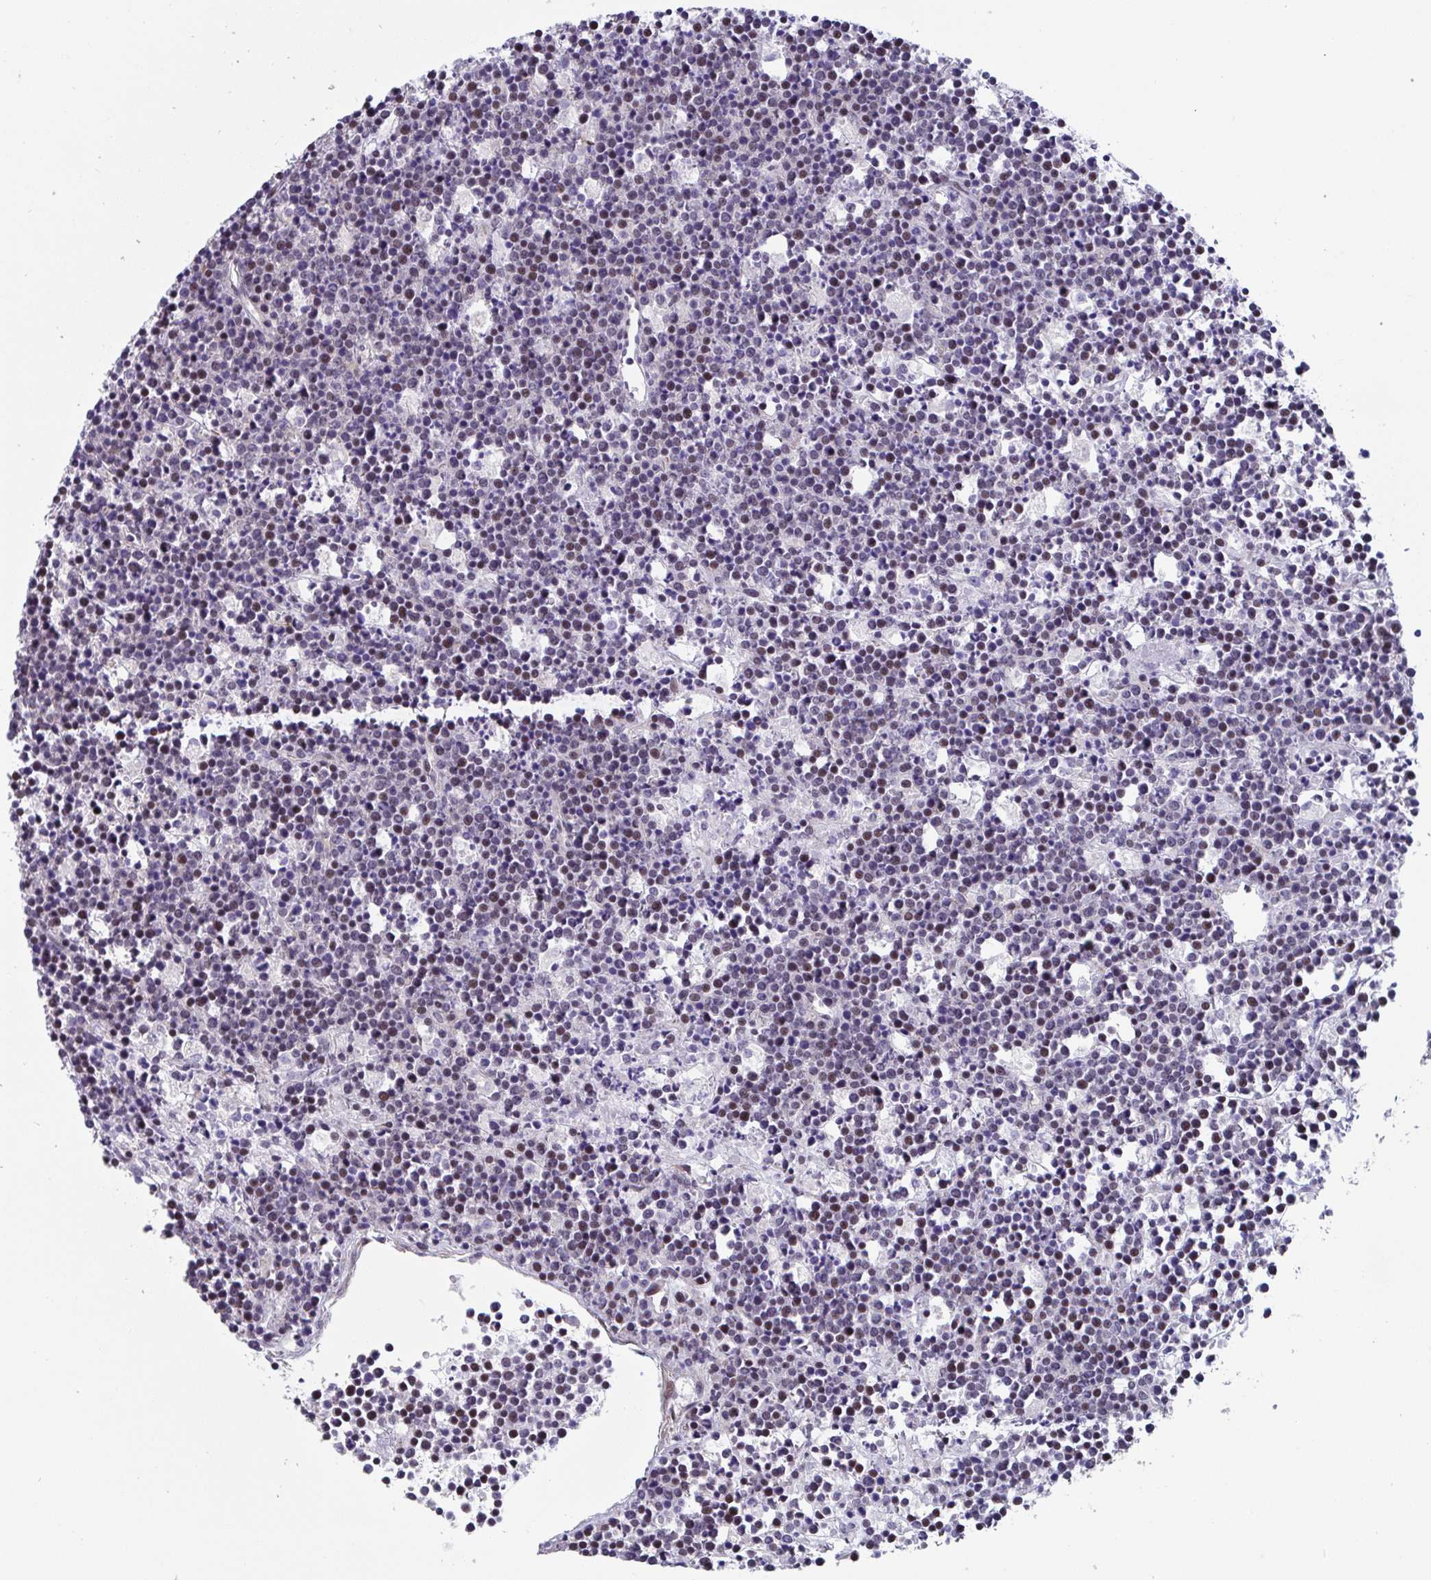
{"staining": {"intensity": "weak", "quantity": "<25%", "location": "nuclear"}, "tissue": "lymphoma", "cell_type": "Tumor cells", "image_type": "cancer", "snomed": [{"axis": "morphology", "description": "Malignant lymphoma, non-Hodgkin's type, High grade"}, {"axis": "topography", "description": "Ovary"}], "caption": "DAB (3,3'-diaminobenzidine) immunohistochemical staining of human lymphoma shows no significant positivity in tumor cells.", "gene": "WDR72", "patient": {"sex": "female", "age": 56}}